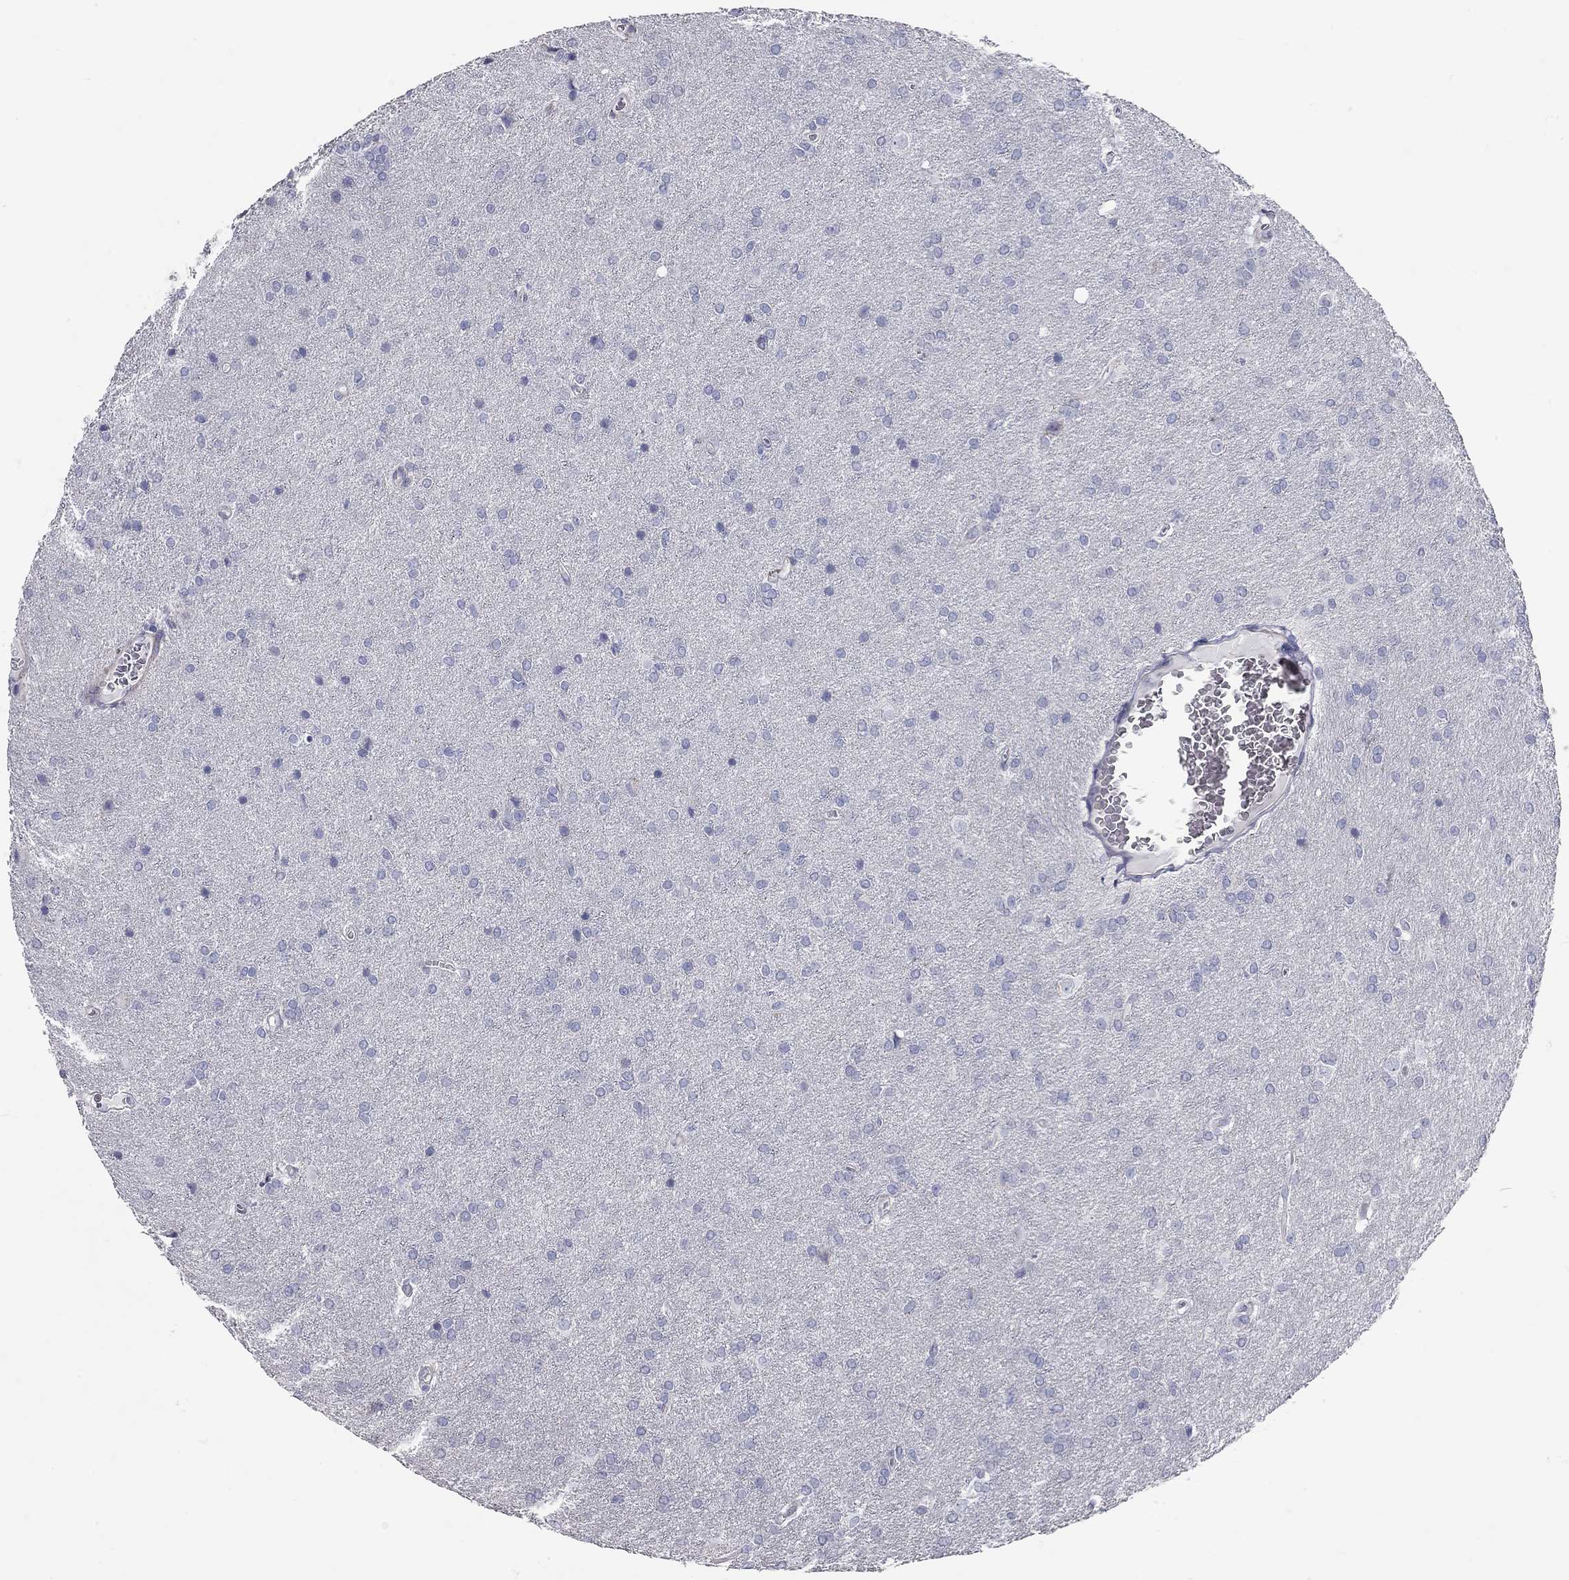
{"staining": {"intensity": "negative", "quantity": "none", "location": "none"}, "tissue": "glioma", "cell_type": "Tumor cells", "image_type": "cancer", "snomed": [{"axis": "morphology", "description": "Glioma, malignant, Low grade"}, {"axis": "topography", "description": "Brain"}], "caption": "Glioma was stained to show a protein in brown. There is no significant staining in tumor cells.", "gene": "XAGE2", "patient": {"sex": "female", "age": 32}}